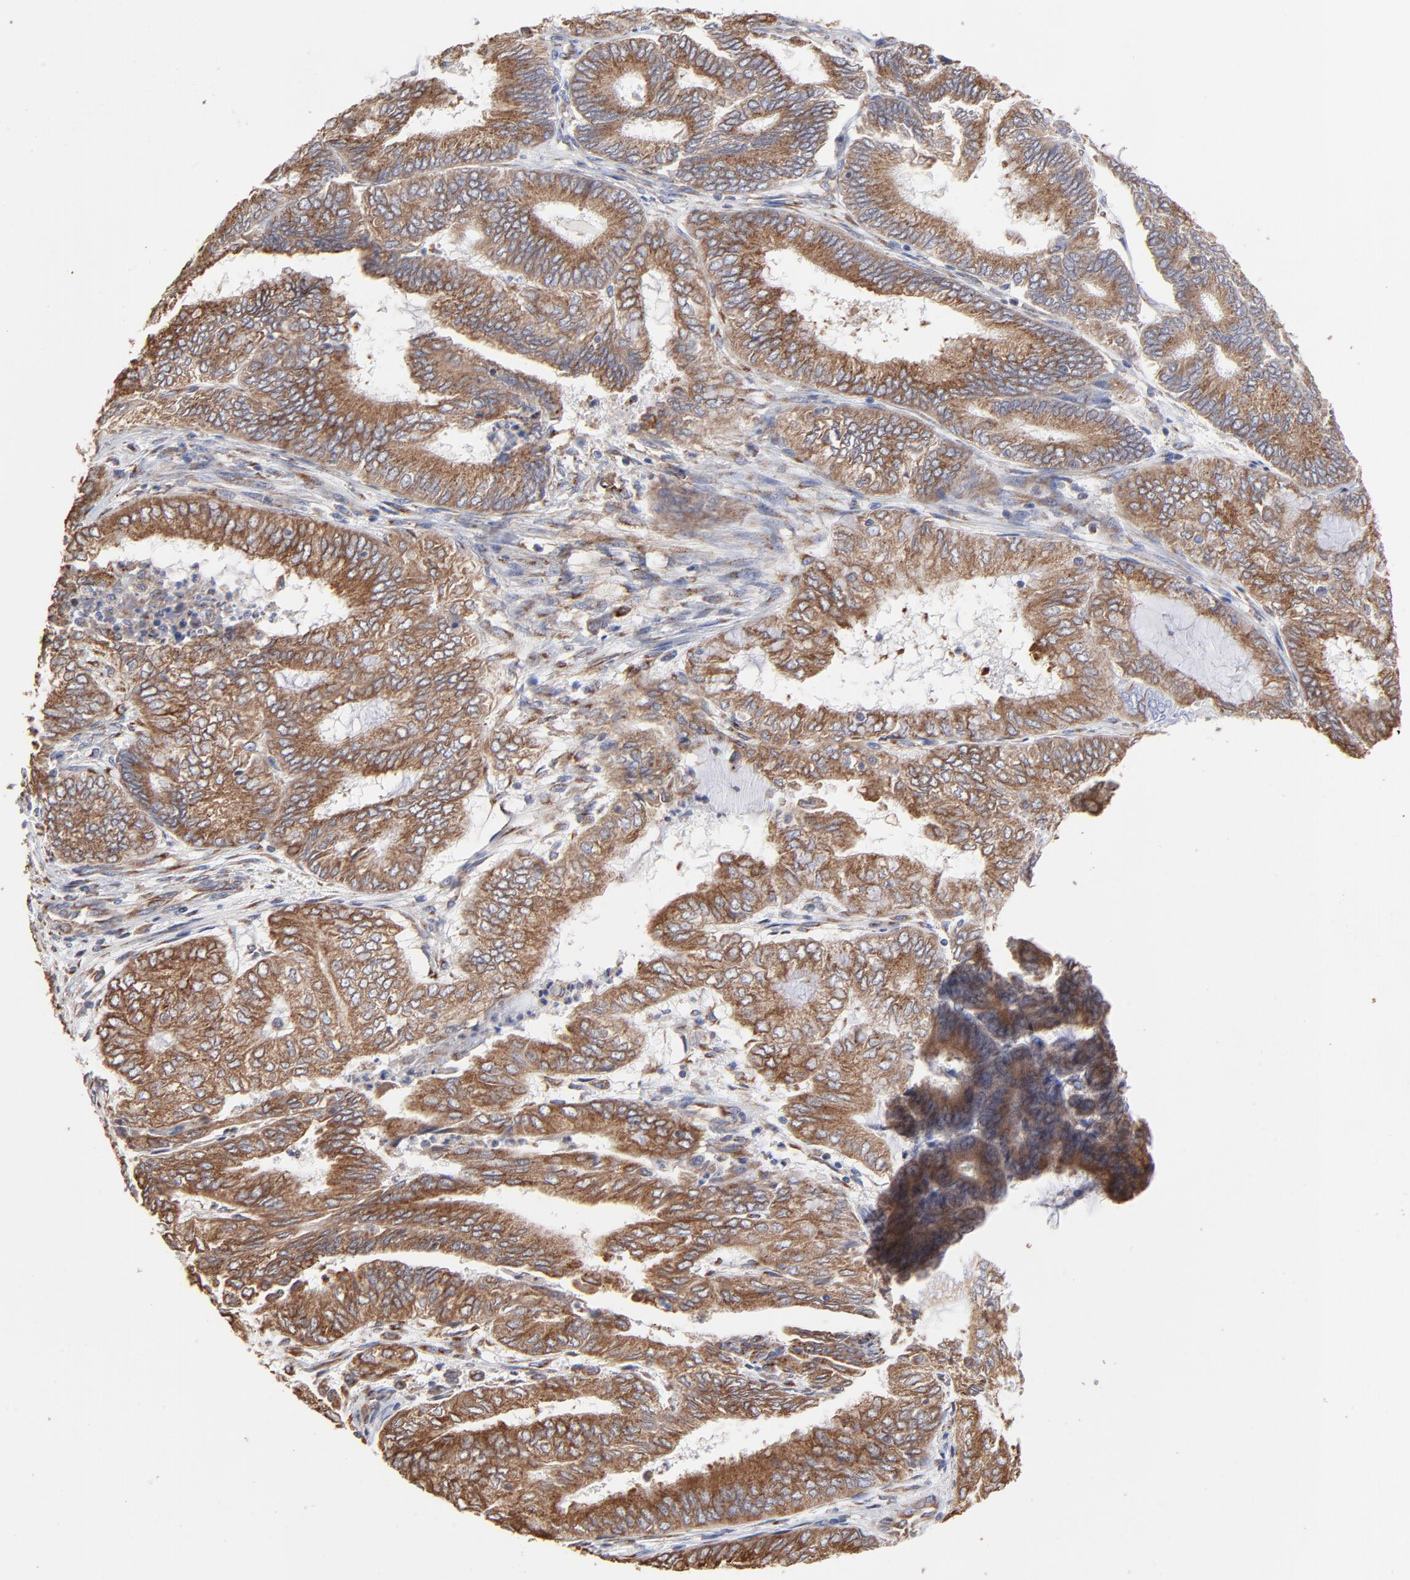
{"staining": {"intensity": "moderate", "quantity": ">75%", "location": "cytoplasmic/membranous"}, "tissue": "endometrial cancer", "cell_type": "Tumor cells", "image_type": "cancer", "snomed": [{"axis": "morphology", "description": "Adenocarcinoma, NOS"}, {"axis": "topography", "description": "Endometrium"}], "caption": "A medium amount of moderate cytoplasmic/membranous positivity is identified in about >75% of tumor cells in endometrial cancer tissue. (Brightfield microscopy of DAB IHC at high magnification).", "gene": "LMAN1", "patient": {"sex": "female", "age": 59}}